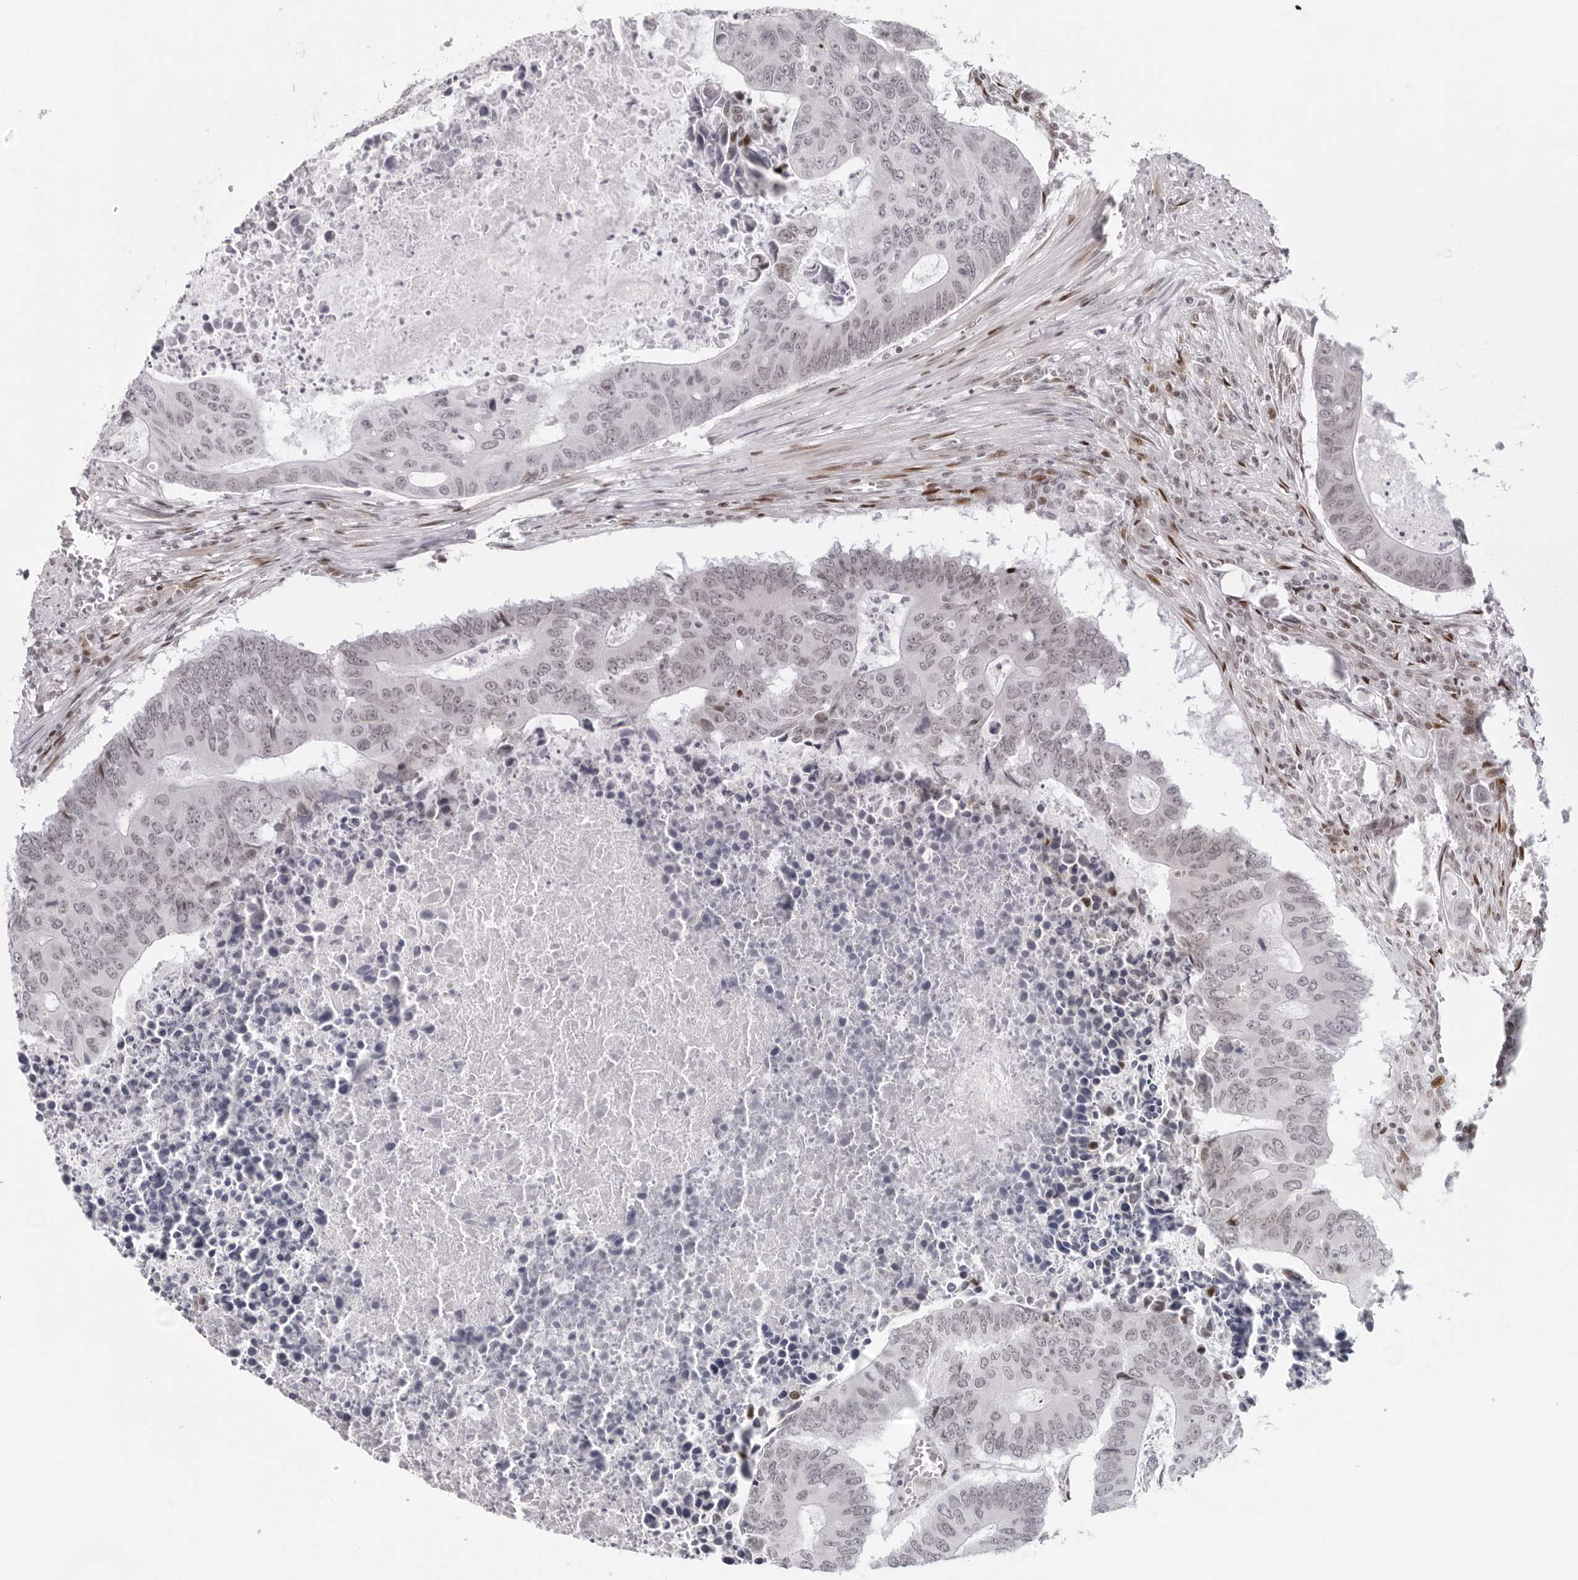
{"staining": {"intensity": "moderate", "quantity": "<25%", "location": "nuclear"}, "tissue": "colorectal cancer", "cell_type": "Tumor cells", "image_type": "cancer", "snomed": [{"axis": "morphology", "description": "Adenocarcinoma, NOS"}, {"axis": "topography", "description": "Colon"}], "caption": "This is a photomicrograph of immunohistochemistry (IHC) staining of colorectal cancer, which shows moderate staining in the nuclear of tumor cells.", "gene": "NTPCR", "patient": {"sex": "male", "age": 87}}